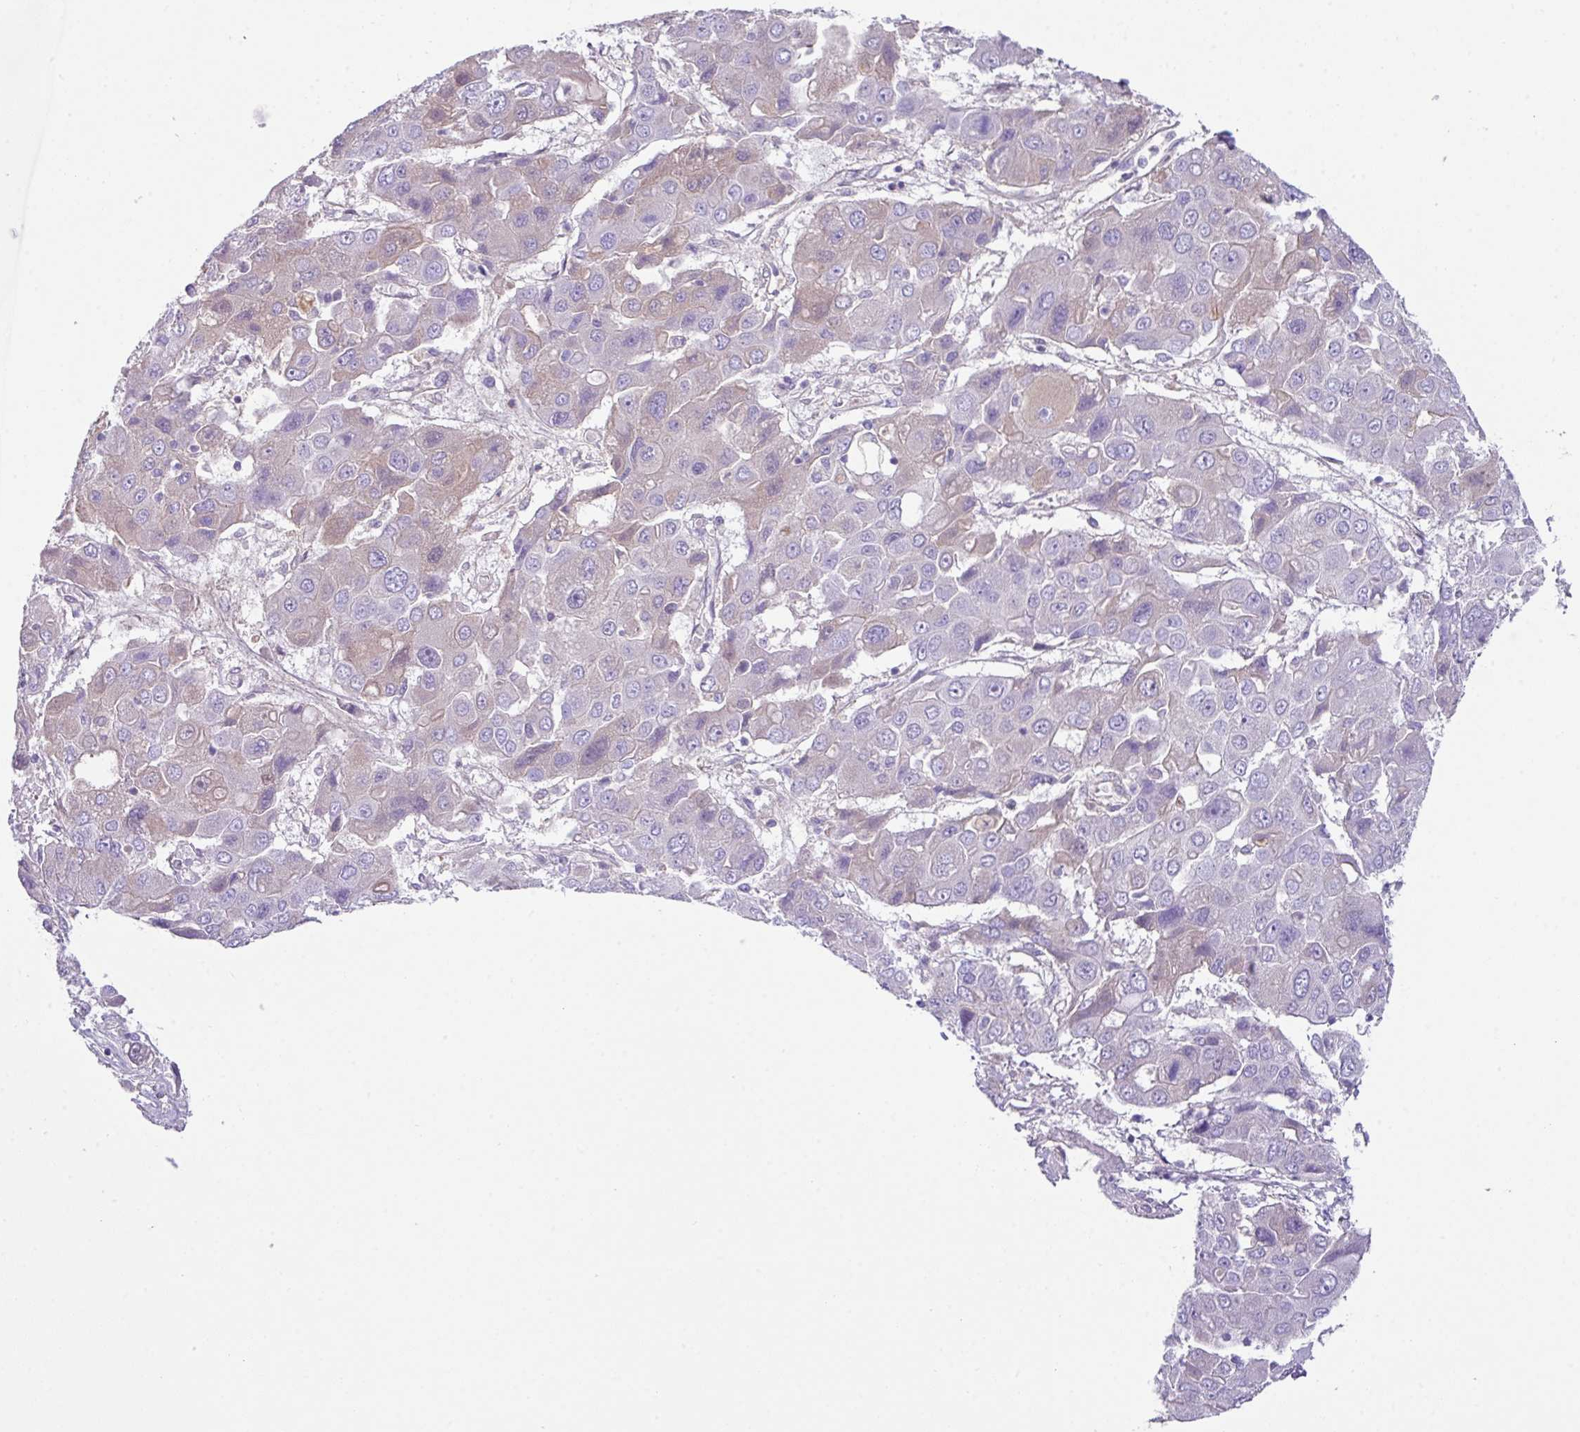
{"staining": {"intensity": "negative", "quantity": "none", "location": "none"}, "tissue": "liver cancer", "cell_type": "Tumor cells", "image_type": "cancer", "snomed": [{"axis": "morphology", "description": "Cholangiocarcinoma"}, {"axis": "topography", "description": "Liver"}], "caption": "Protein analysis of liver cancer (cholangiocarcinoma) displays no significant positivity in tumor cells. (Brightfield microscopy of DAB (3,3'-diaminobenzidine) immunohistochemistry (IHC) at high magnification).", "gene": "DNAL1", "patient": {"sex": "male", "age": 67}}